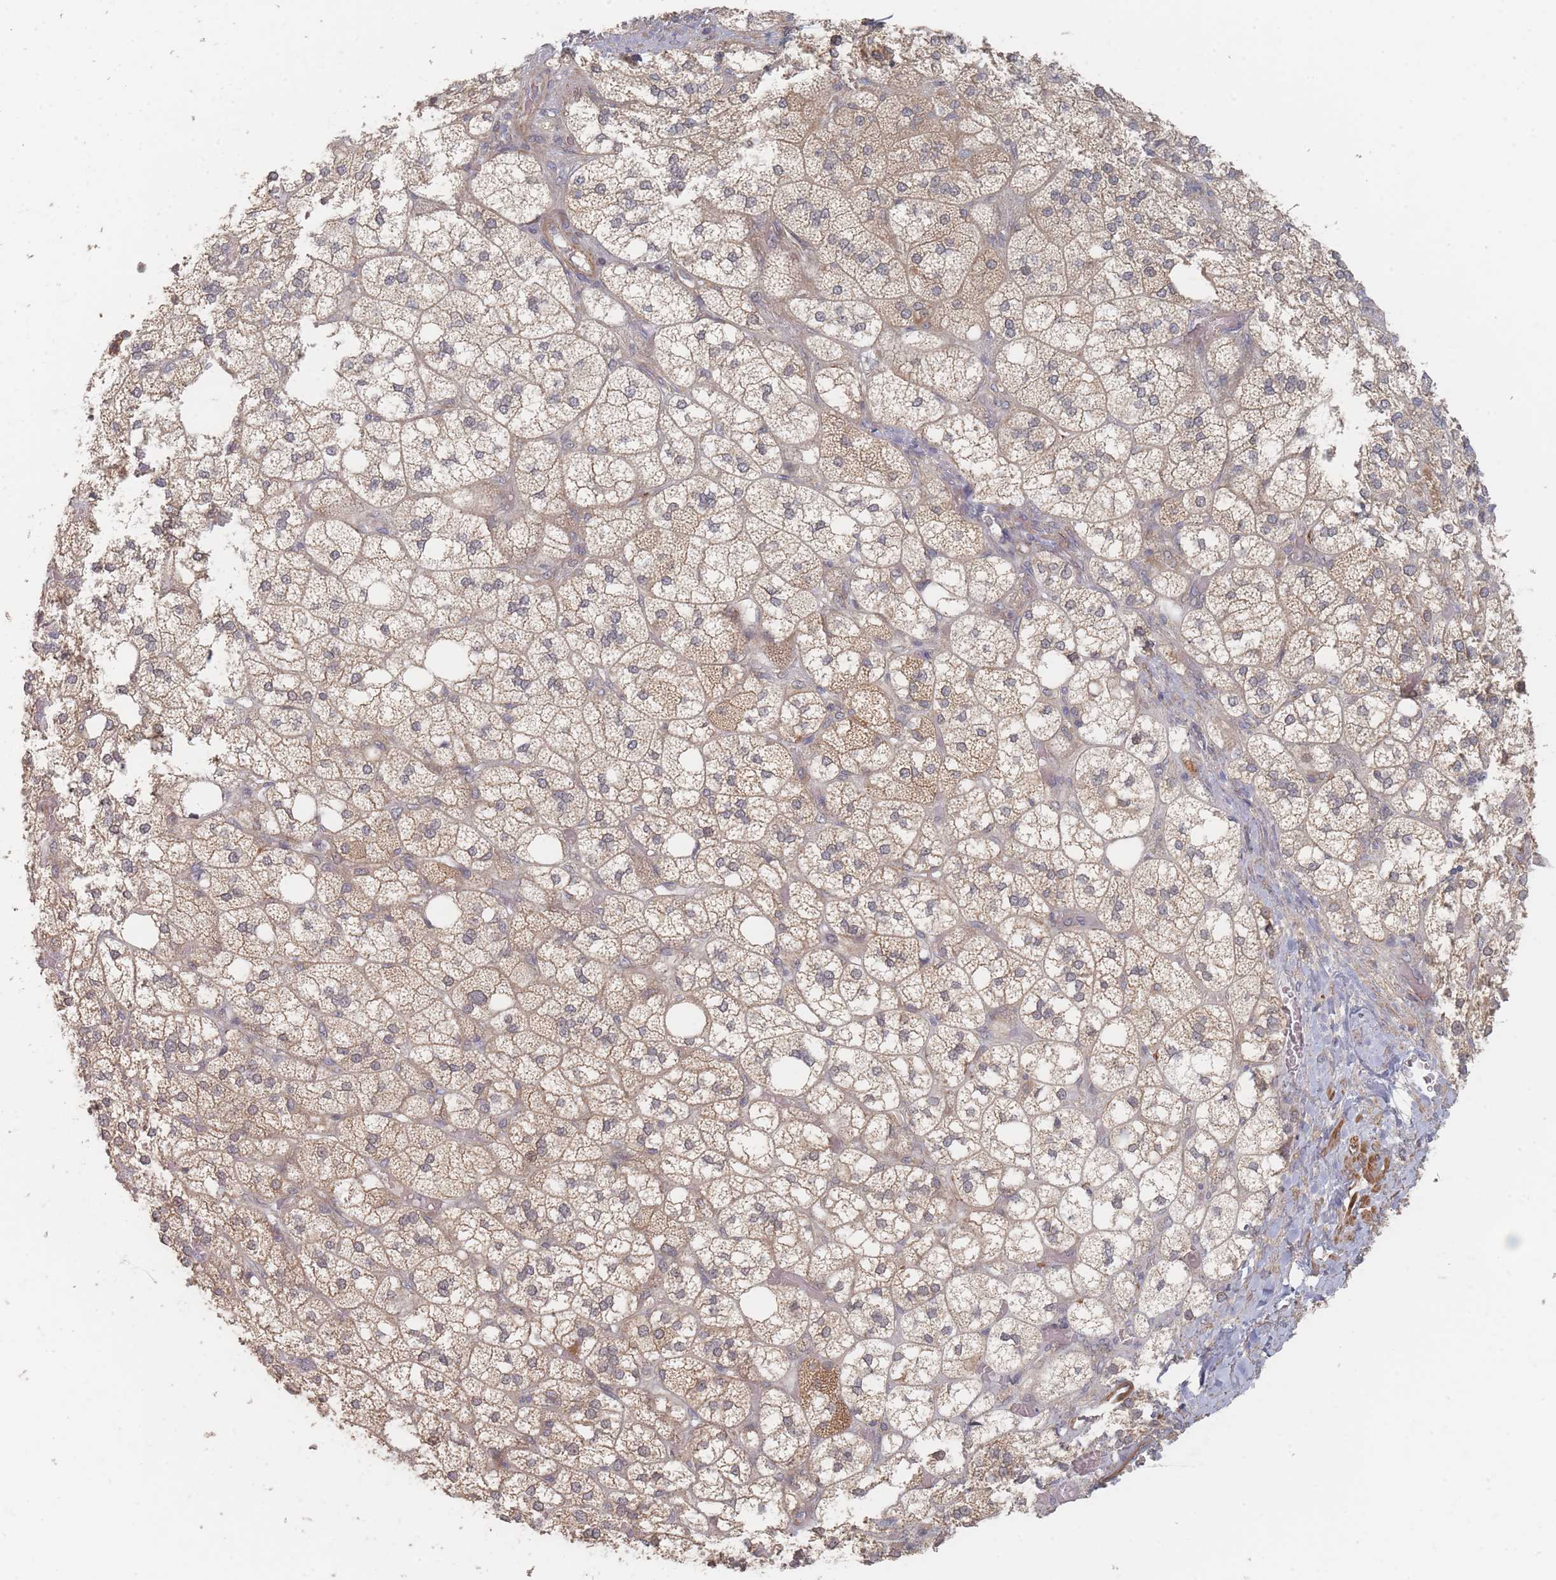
{"staining": {"intensity": "weak", "quantity": ">75%", "location": "cytoplasmic/membranous"}, "tissue": "adrenal gland", "cell_type": "Glandular cells", "image_type": "normal", "snomed": [{"axis": "morphology", "description": "Normal tissue, NOS"}, {"axis": "topography", "description": "Adrenal gland"}], "caption": "Unremarkable adrenal gland demonstrates weak cytoplasmic/membranous expression in approximately >75% of glandular cells, visualized by immunohistochemistry. (DAB (3,3'-diaminobenzidine) = brown stain, brightfield microscopy at high magnification).", "gene": "GLE1", "patient": {"sex": "male", "age": 61}}